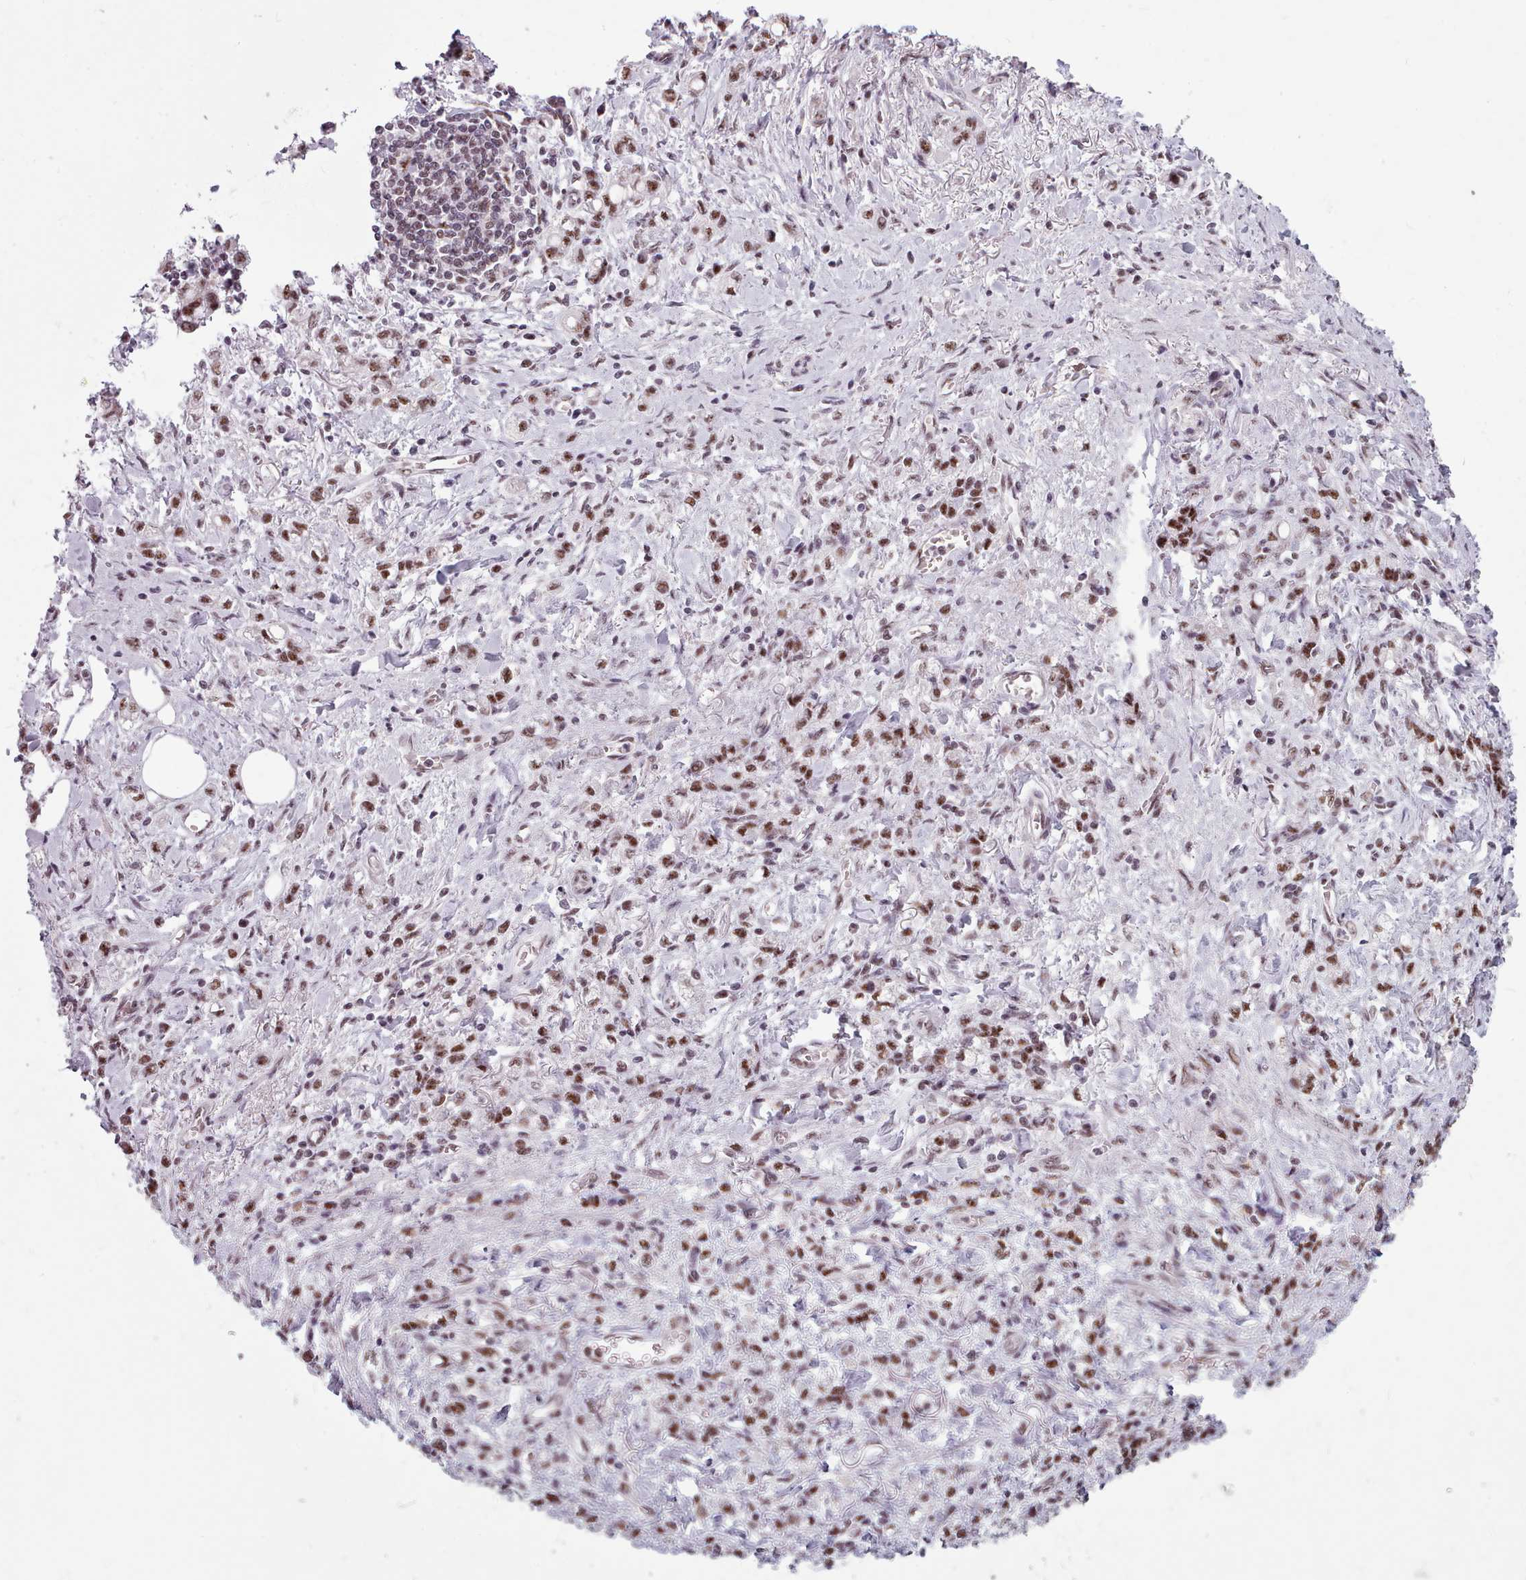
{"staining": {"intensity": "moderate", "quantity": ">75%", "location": "nuclear"}, "tissue": "stomach cancer", "cell_type": "Tumor cells", "image_type": "cancer", "snomed": [{"axis": "morphology", "description": "Adenocarcinoma, NOS"}, {"axis": "topography", "description": "Stomach"}], "caption": "Immunohistochemical staining of stomach cancer shows moderate nuclear protein staining in about >75% of tumor cells. (brown staining indicates protein expression, while blue staining denotes nuclei).", "gene": "SRRM1", "patient": {"sex": "male", "age": 77}}